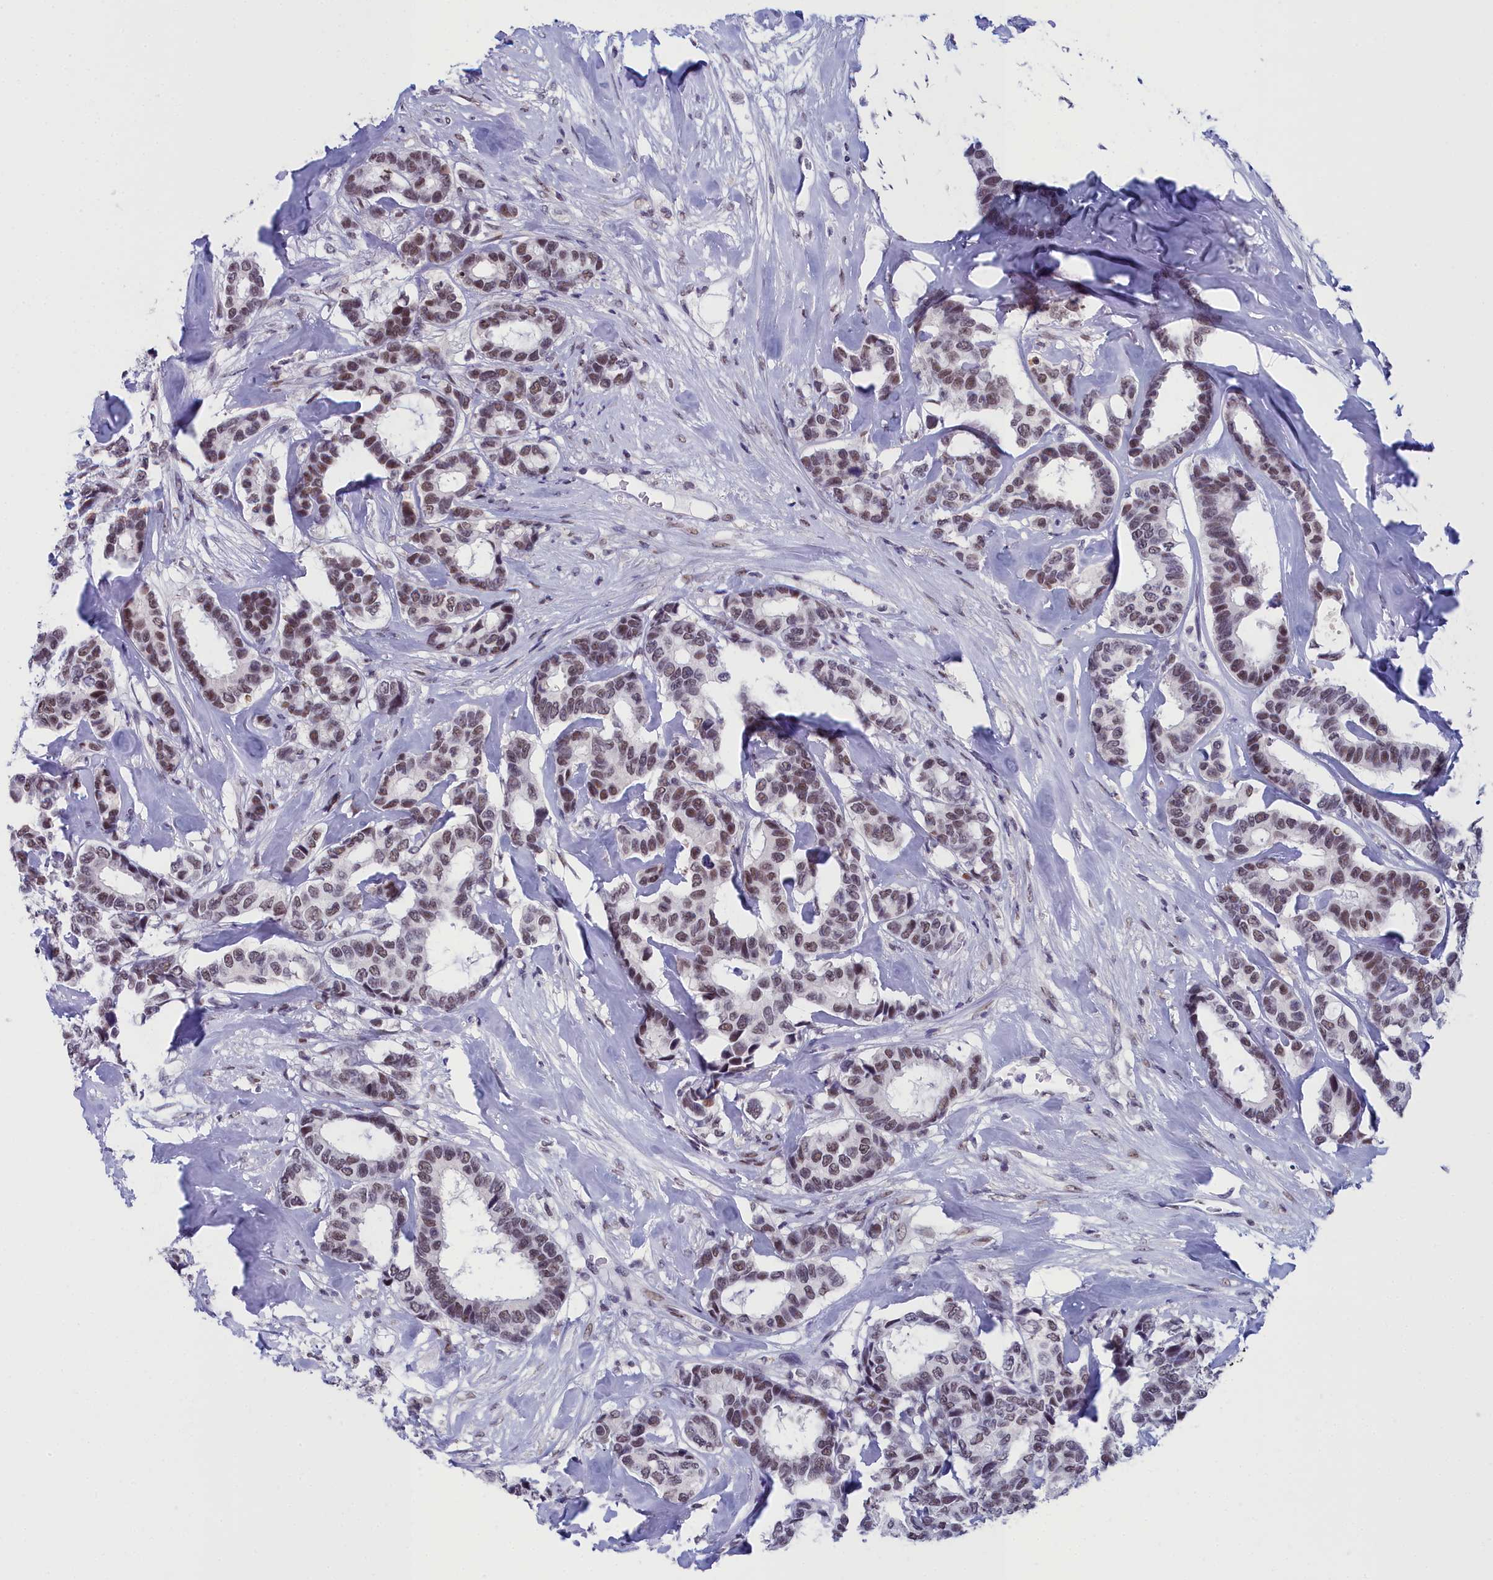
{"staining": {"intensity": "moderate", "quantity": "25%-75%", "location": "nuclear"}, "tissue": "breast cancer", "cell_type": "Tumor cells", "image_type": "cancer", "snomed": [{"axis": "morphology", "description": "Duct carcinoma"}, {"axis": "topography", "description": "Breast"}], "caption": "Moderate nuclear staining is present in about 25%-75% of tumor cells in breast cancer (invasive ductal carcinoma).", "gene": "CCDC97", "patient": {"sex": "female", "age": 87}}